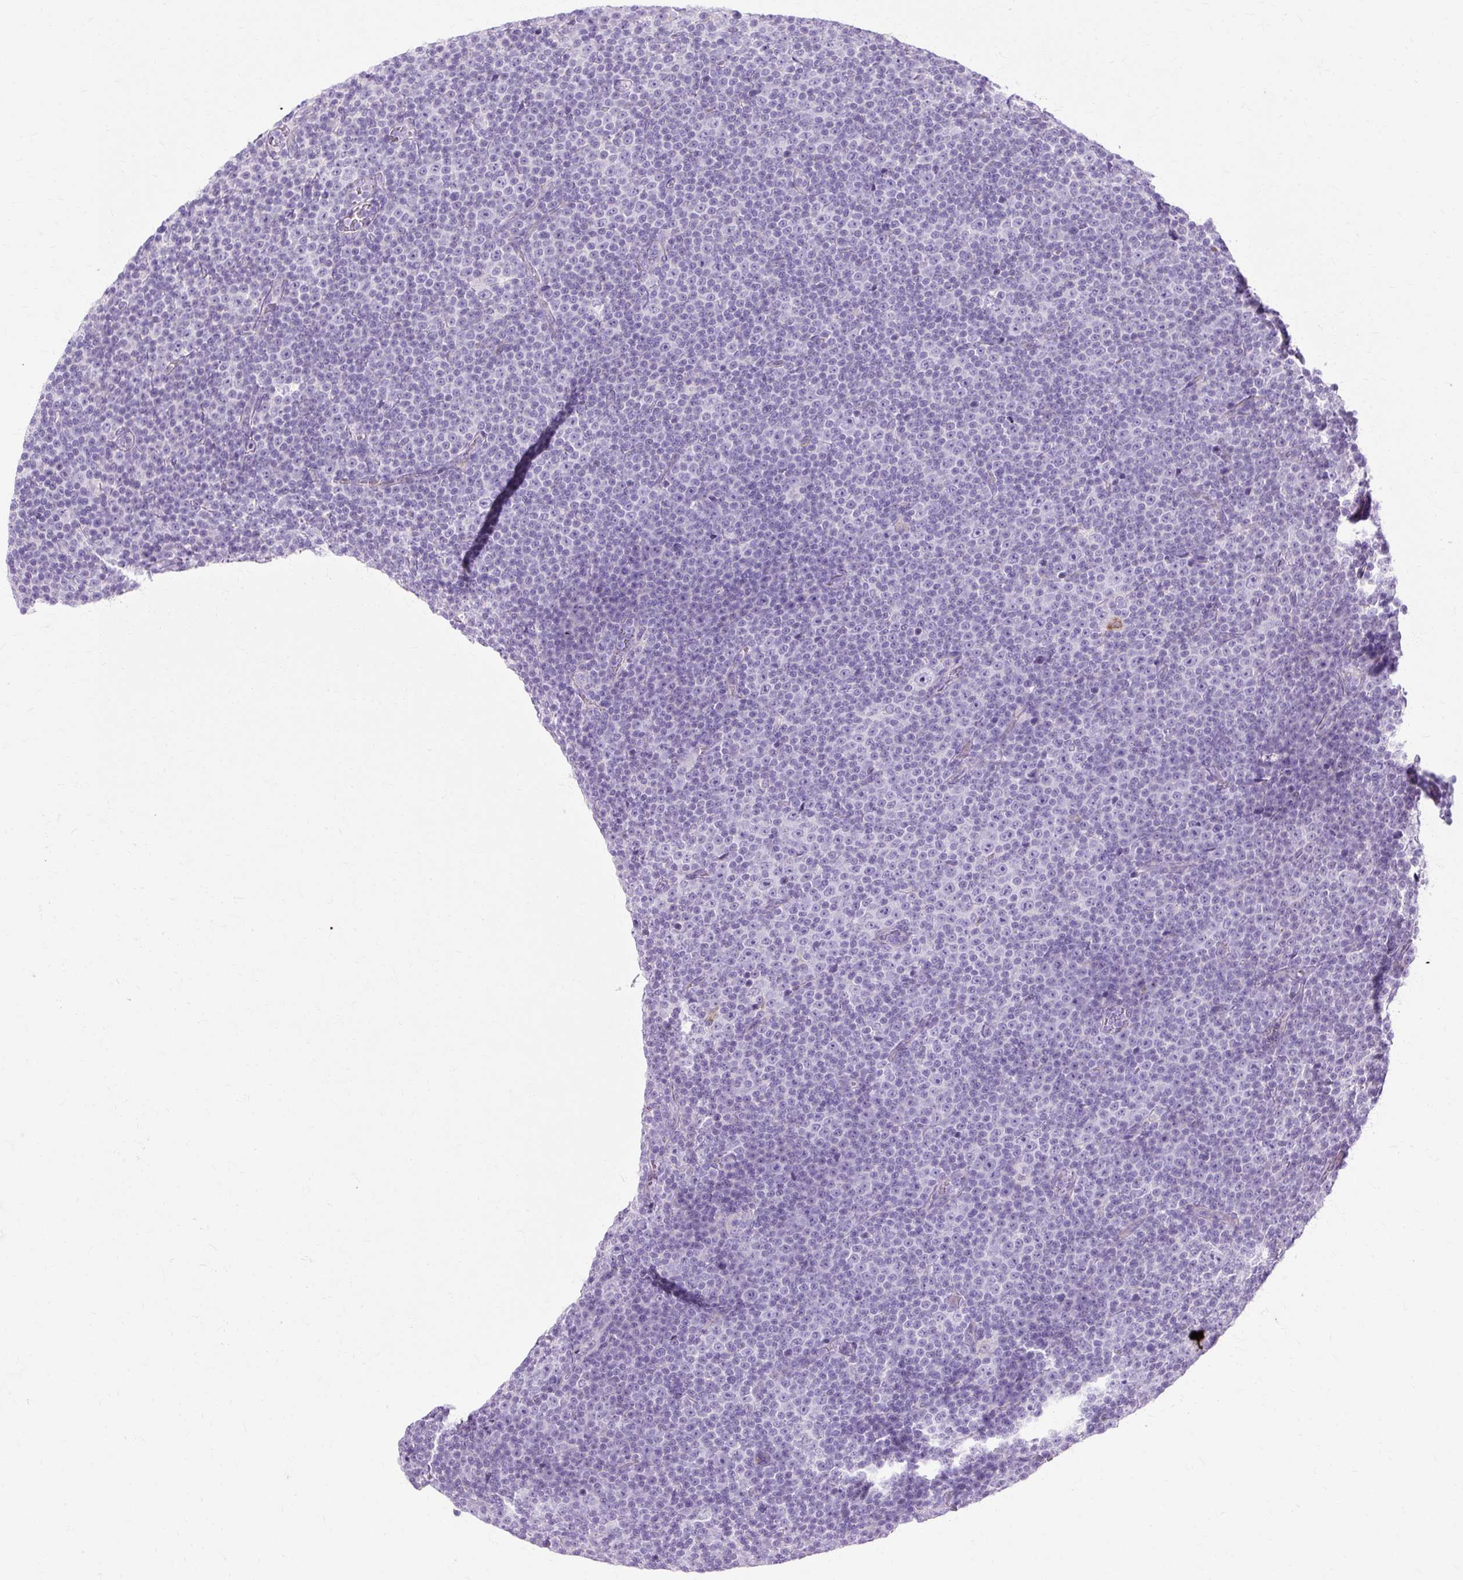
{"staining": {"intensity": "negative", "quantity": "none", "location": "none"}, "tissue": "lymphoma", "cell_type": "Tumor cells", "image_type": "cancer", "snomed": [{"axis": "morphology", "description": "Malignant lymphoma, non-Hodgkin's type, Low grade"}, {"axis": "topography", "description": "Lymph node"}], "caption": "The image displays no significant staining in tumor cells of low-grade malignant lymphoma, non-Hodgkin's type.", "gene": "HSD11B1", "patient": {"sex": "female", "age": 67}}